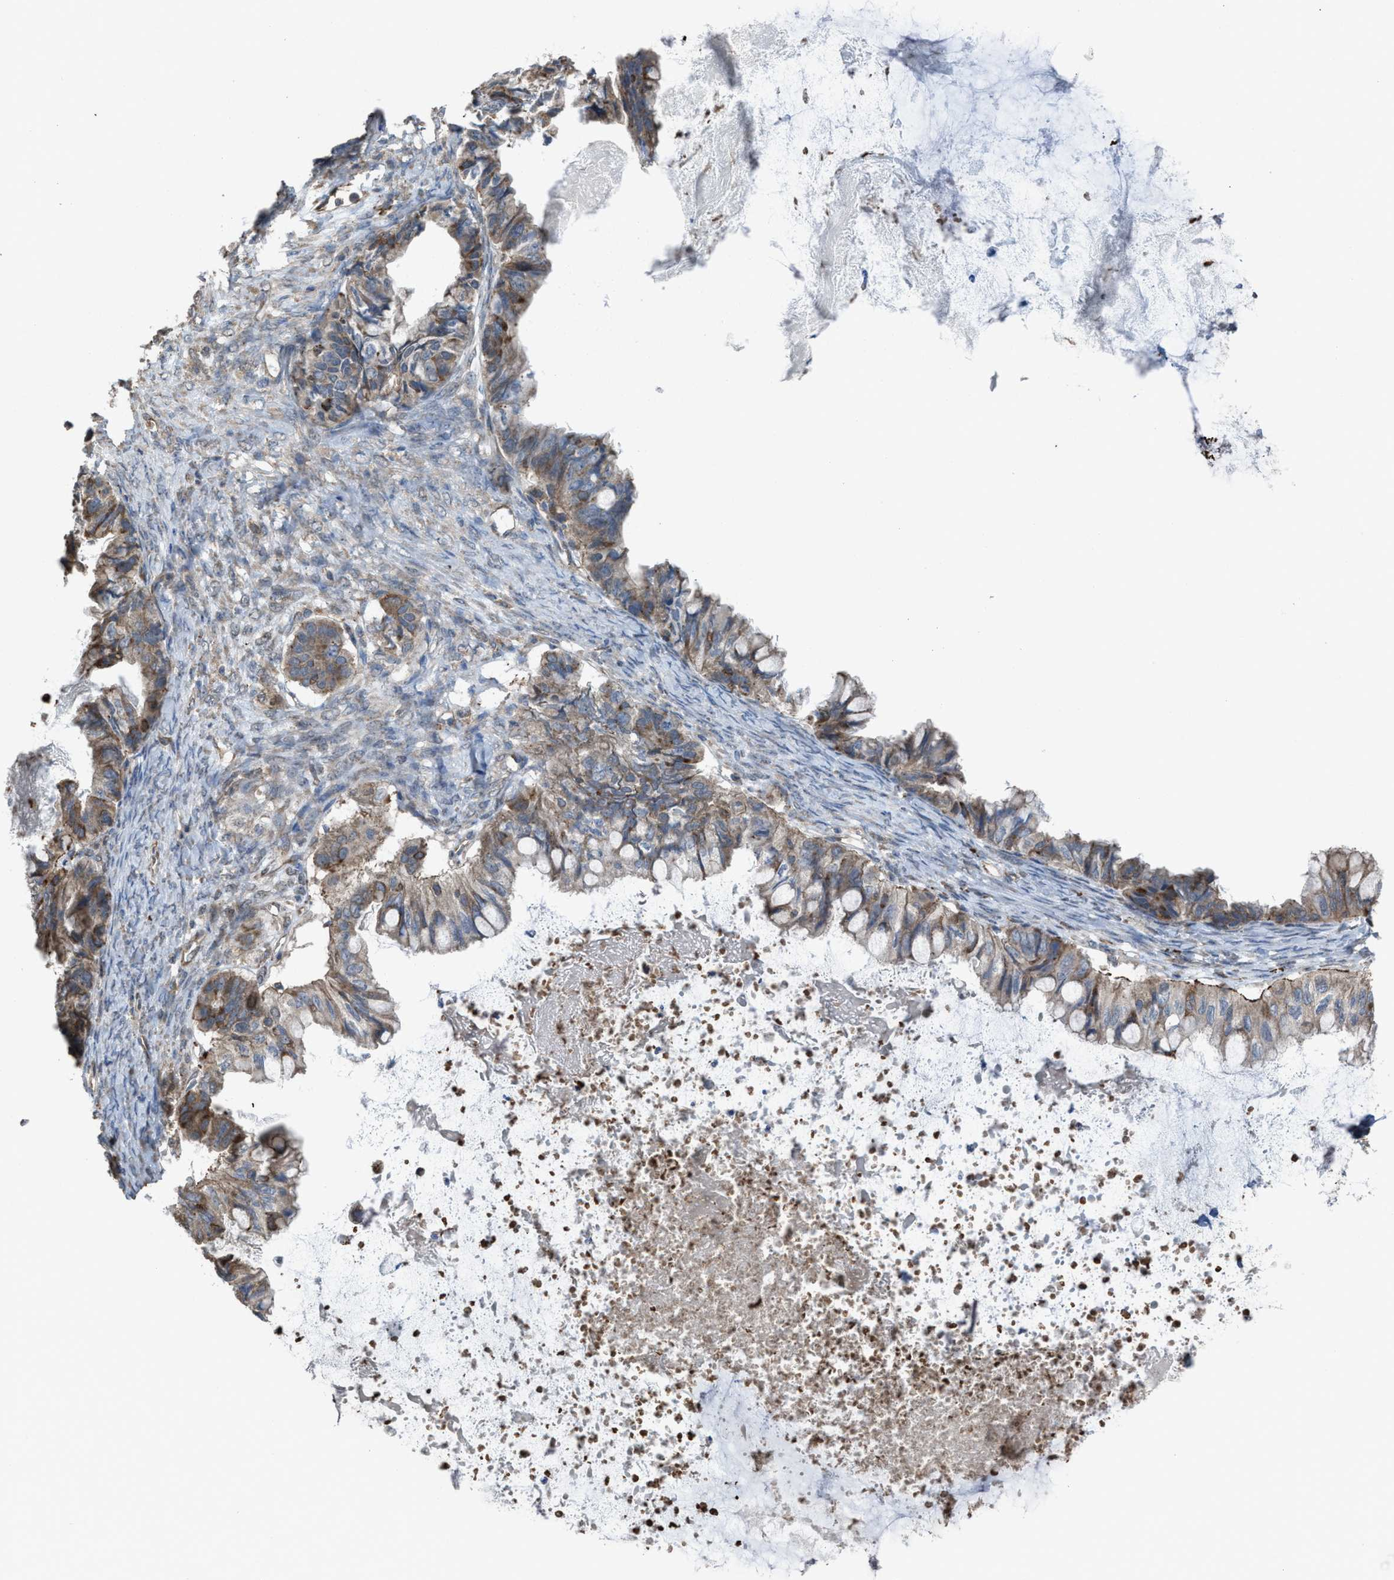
{"staining": {"intensity": "moderate", "quantity": ">75%", "location": "cytoplasmic/membranous"}, "tissue": "ovarian cancer", "cell_type": "Tumor cells", "image_type": "cancer", "snomed": [{"axis": "morphology", "description": "Cystadenocarcinoma, mucinous, NOS"}, {"axis": "topography", "description": "Ovary"}], "caption": "An IHC image of neoplastic tissue is shown. Protein staining in brown highlights moderate cytoplasmic/membranous positivity in ovarian cancer within tumor cells.", "gene": "PLAA", "patient": {"sex": "female", "age": 80}}